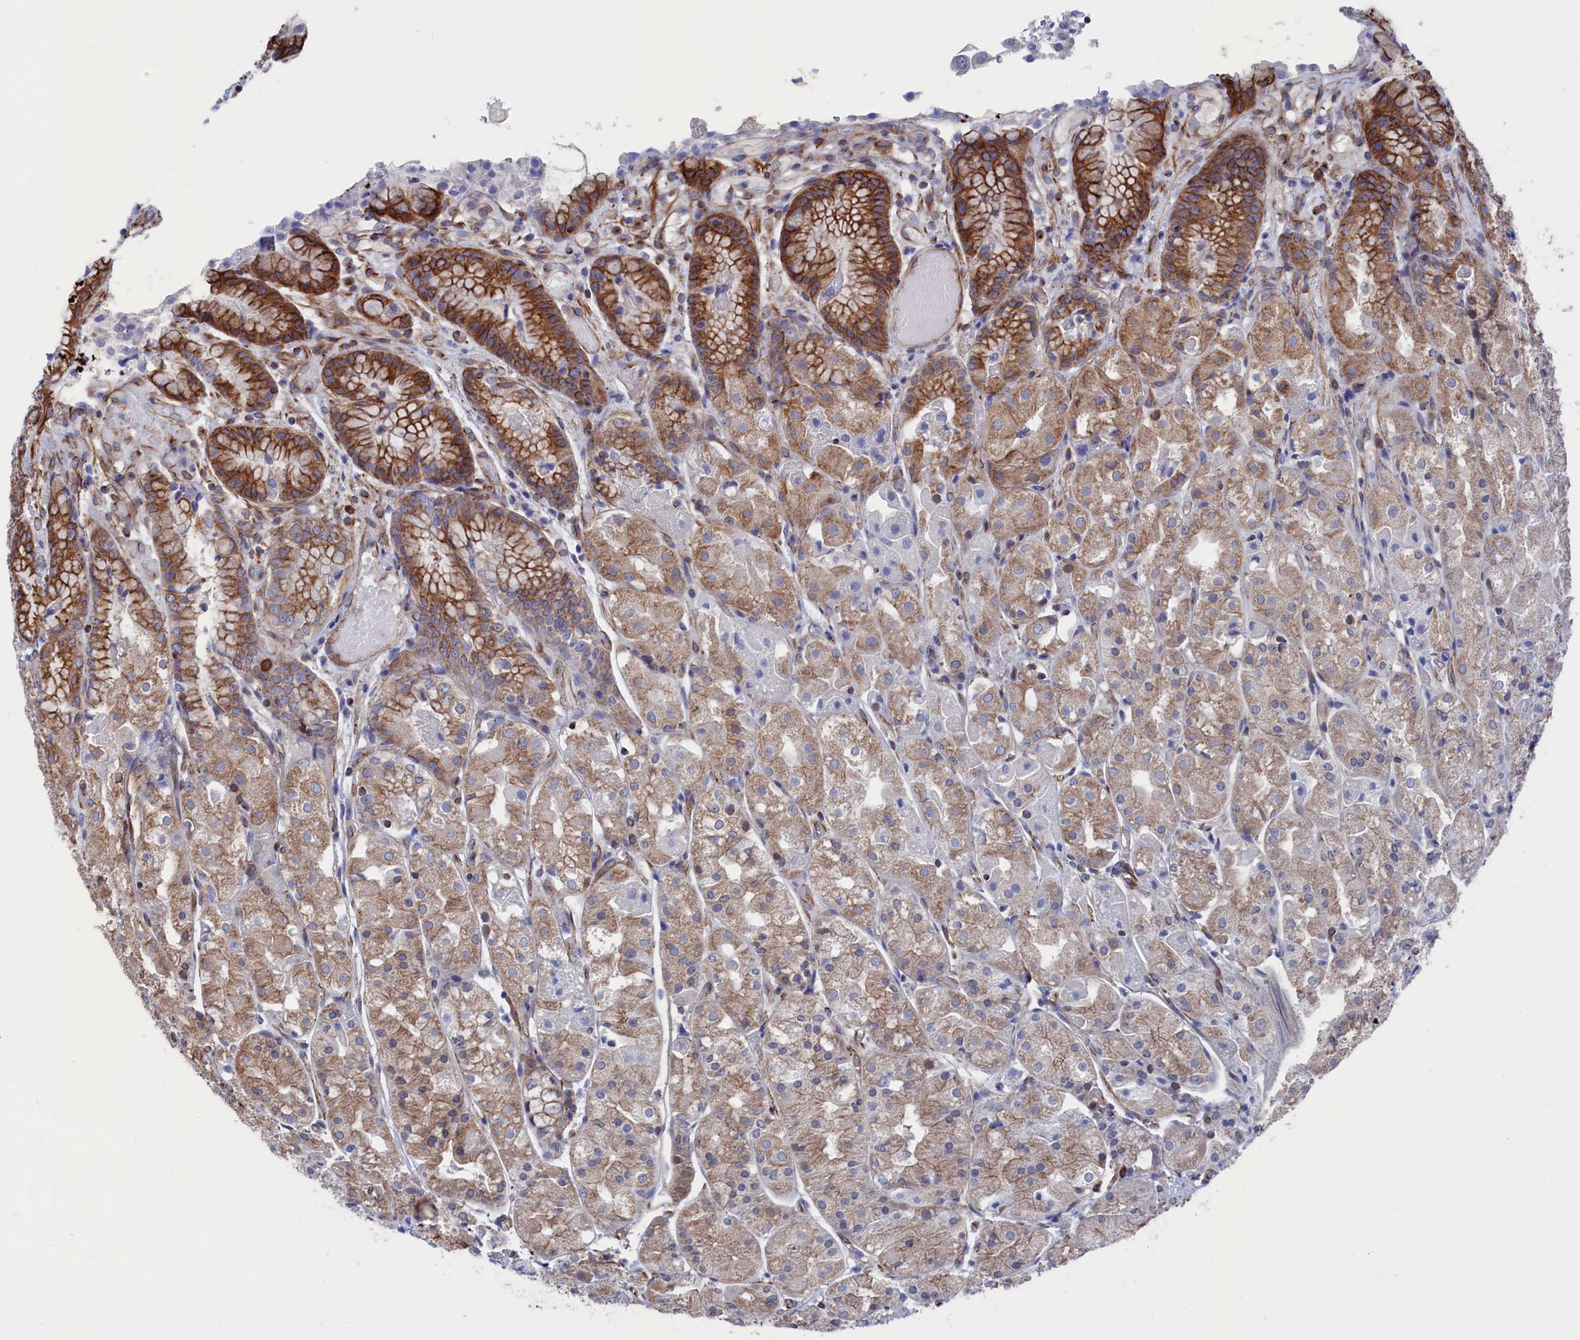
{"staining": {"intensity": "moderate", "quantity": "25%-75%", "location": "cytoplasmic/membranous"}, "tissue": "stomach", "cell_type": "Glandular cells", "image_type": "normal", "snomed": [{"axis": "morphology", "description": "Normal tissue, NOS"}, {"axis": "topography", "description": "Stomach, upper"}], "caption": "Approximately 25%-75% of glandular cells in benign human stomach reveal moderate cytoplasmic/membranous protein expression as visualized by brown immunohistochemical staining.", "gene": "NUTF2", "patient": {"sex": "male", "age": 72}}